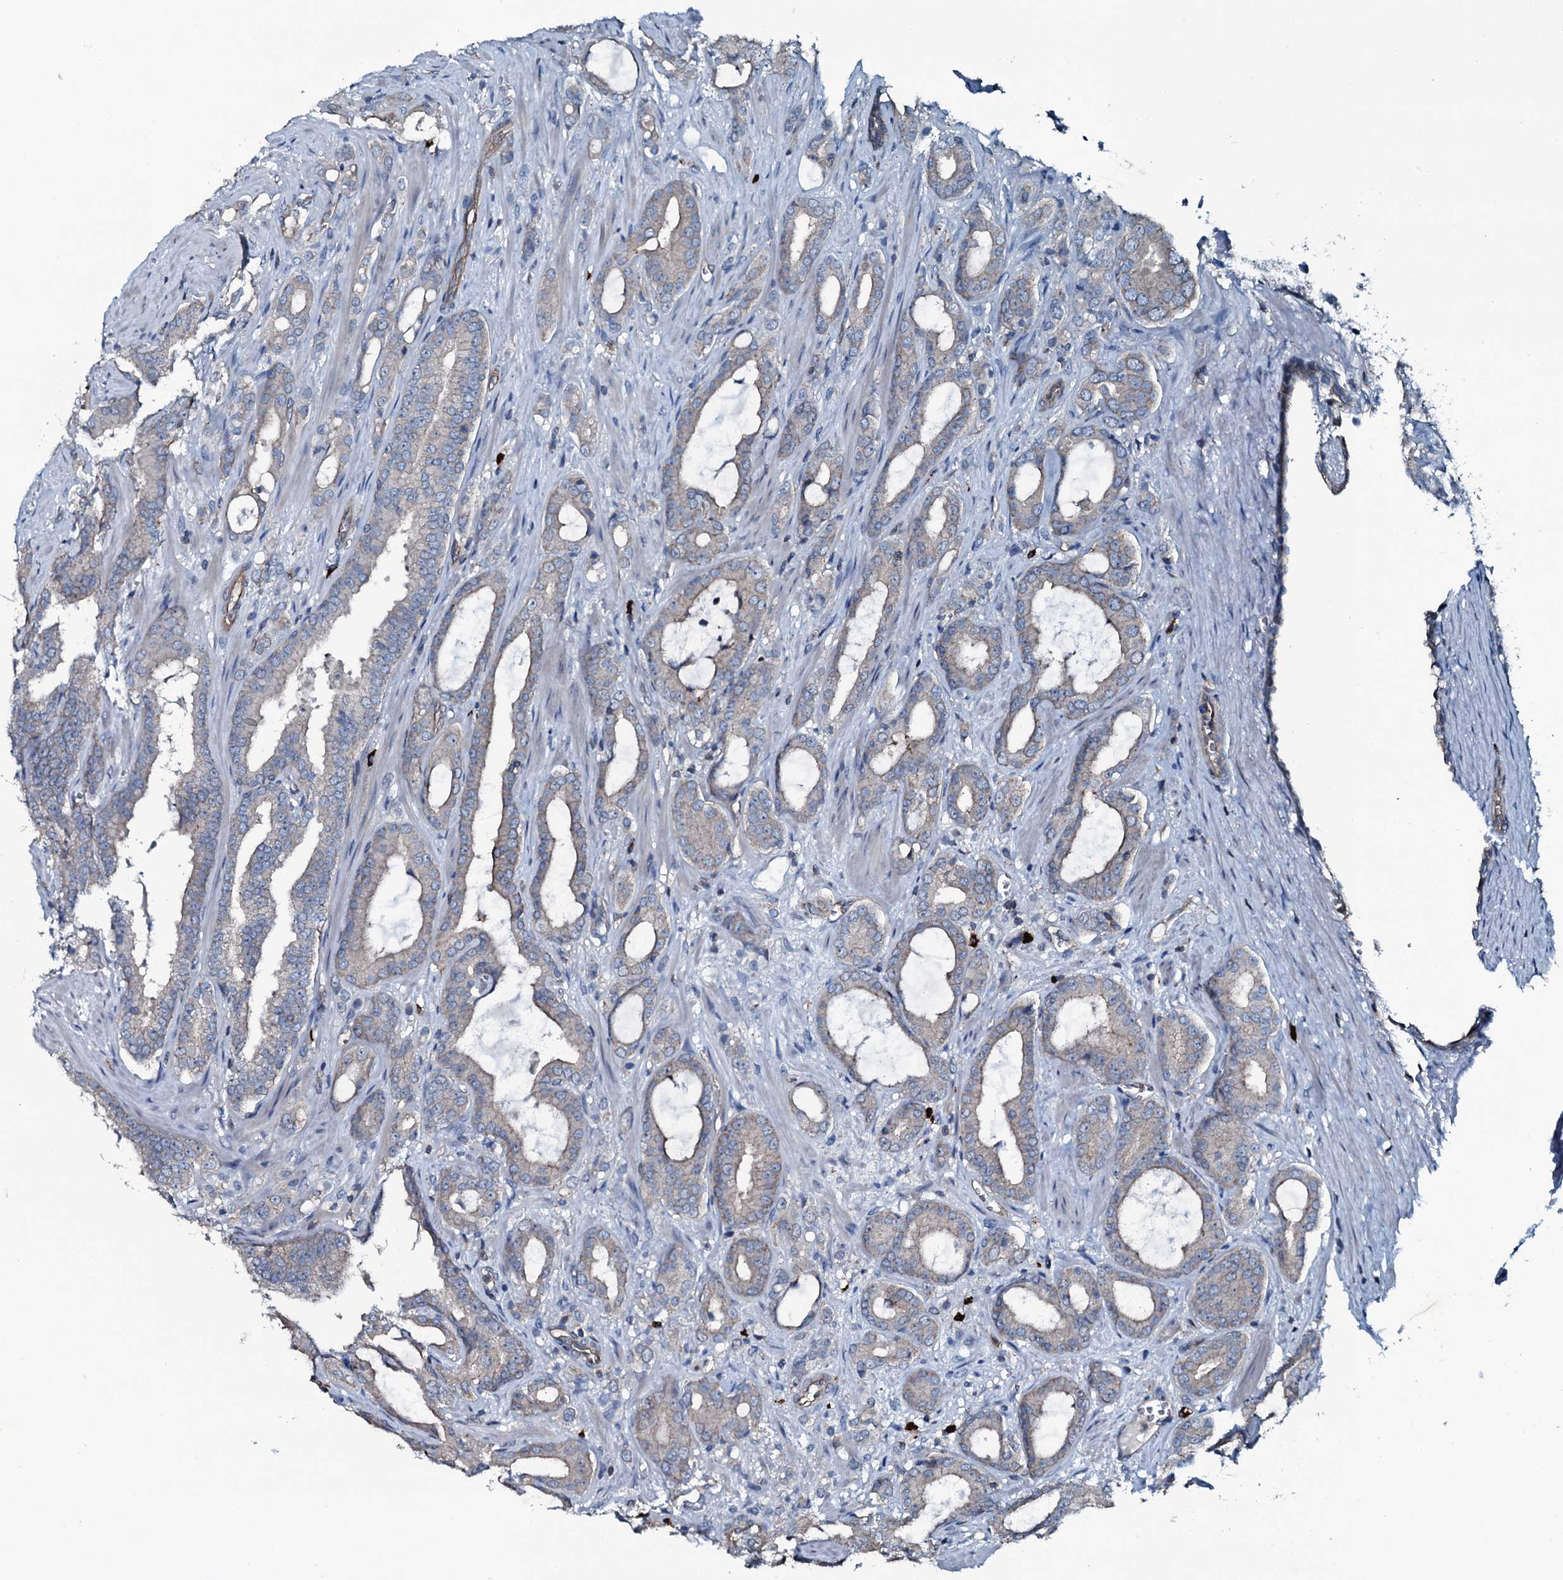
{"staining": {"intensity": "weak", "quantity": "<25%", "location": "cytoplasmic/membranous"}, "tissue": "prostate cancer", "cell_type": "Tumor cells", "image_type": "cancer", "snomed": [{"axis": "morphology", "description": "Adenocarcinoma, High grade"}, {"axis": "topography", "description": "Prostate"}], "caption": "This photomicrograph is of prostate cancer (adenocarcinoma (high-grade)) stained with immunohistochemistry to label a protein in brown with the nuclei are counter-stained blue. There is no expression in tumor cells. (Immunohistochemistry, brightfield microscopy, high magnification).", "gene": "SLC25A38", "patient": {"sex": "male", "age": 72}}